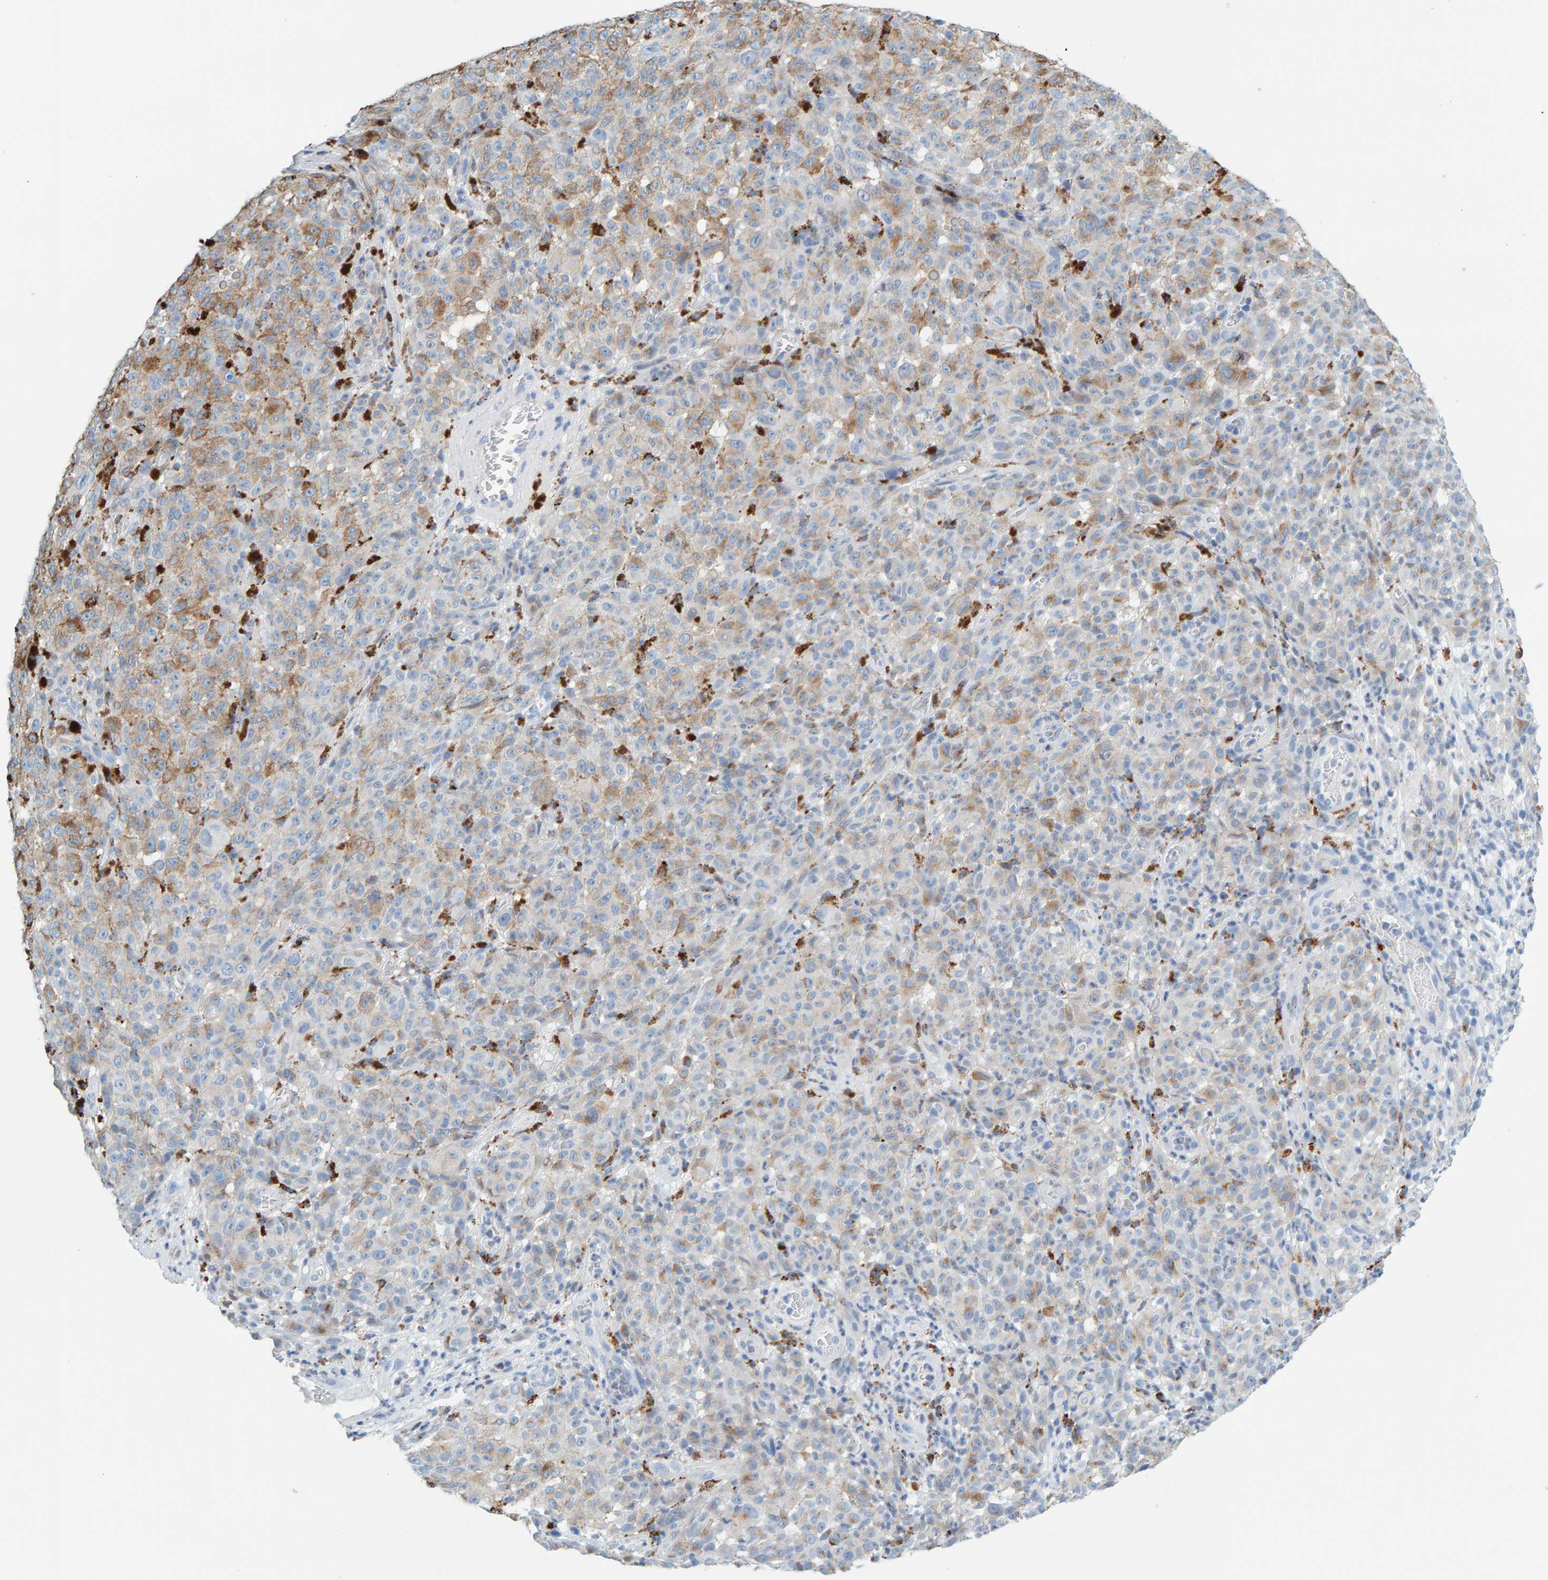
{"staining": {"intensity": "weak", "quantity": "<25%", "location": "cytoplasmic/membranous"}, "tissue": "melanoma", "cell_type": "Tumor cells", "image_type": "cancer", "snomed": [{"axis": "morphology", "description": "Malignant melanoma, NOS"}, {"axis": "topography", "description": "Skin"}], "caption": "This is an immunohistochemistry (IHC) photomicrograph of melanoma. There is no expression in tumor cells.", "gene": "BIN3", "patient": {"sex": "female", "age": 82}}